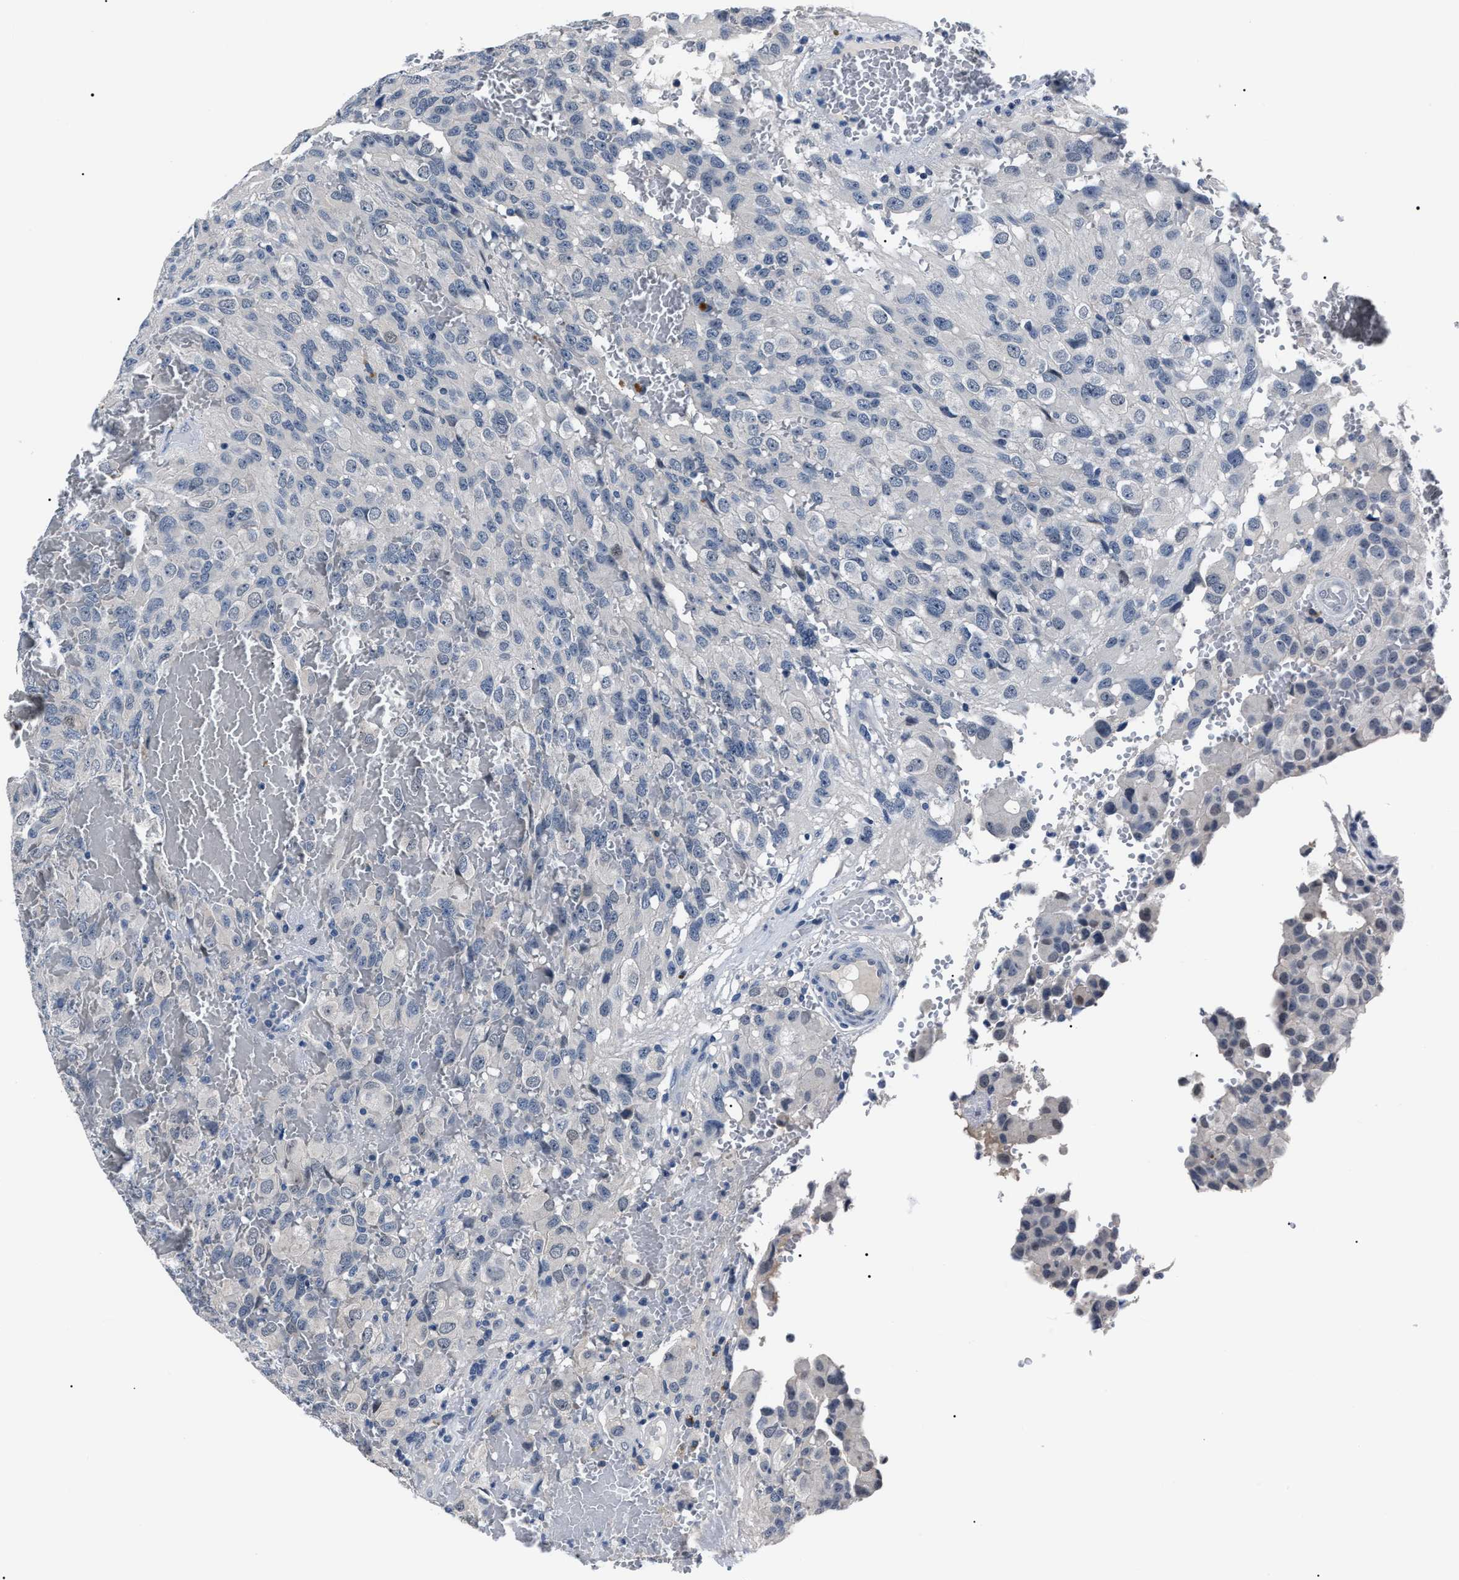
{"staining": {"intensity": "negative", "quantity": "none", "location": "none"}, "tissue": "glioma", "cell_type": "Tumor cells", "image_type": "cancer", "snomed": [{"axis": "morphology", "description": "Glioma, malignant, High grade"}, {"axis": "topography", "description": "Brain"}], "caption": "Glioma was stained to show a protein in brown. There is no significant expression in tumor cells.", "gene": "LRWD1", "patient": {"sex": "male", "age": 32}}